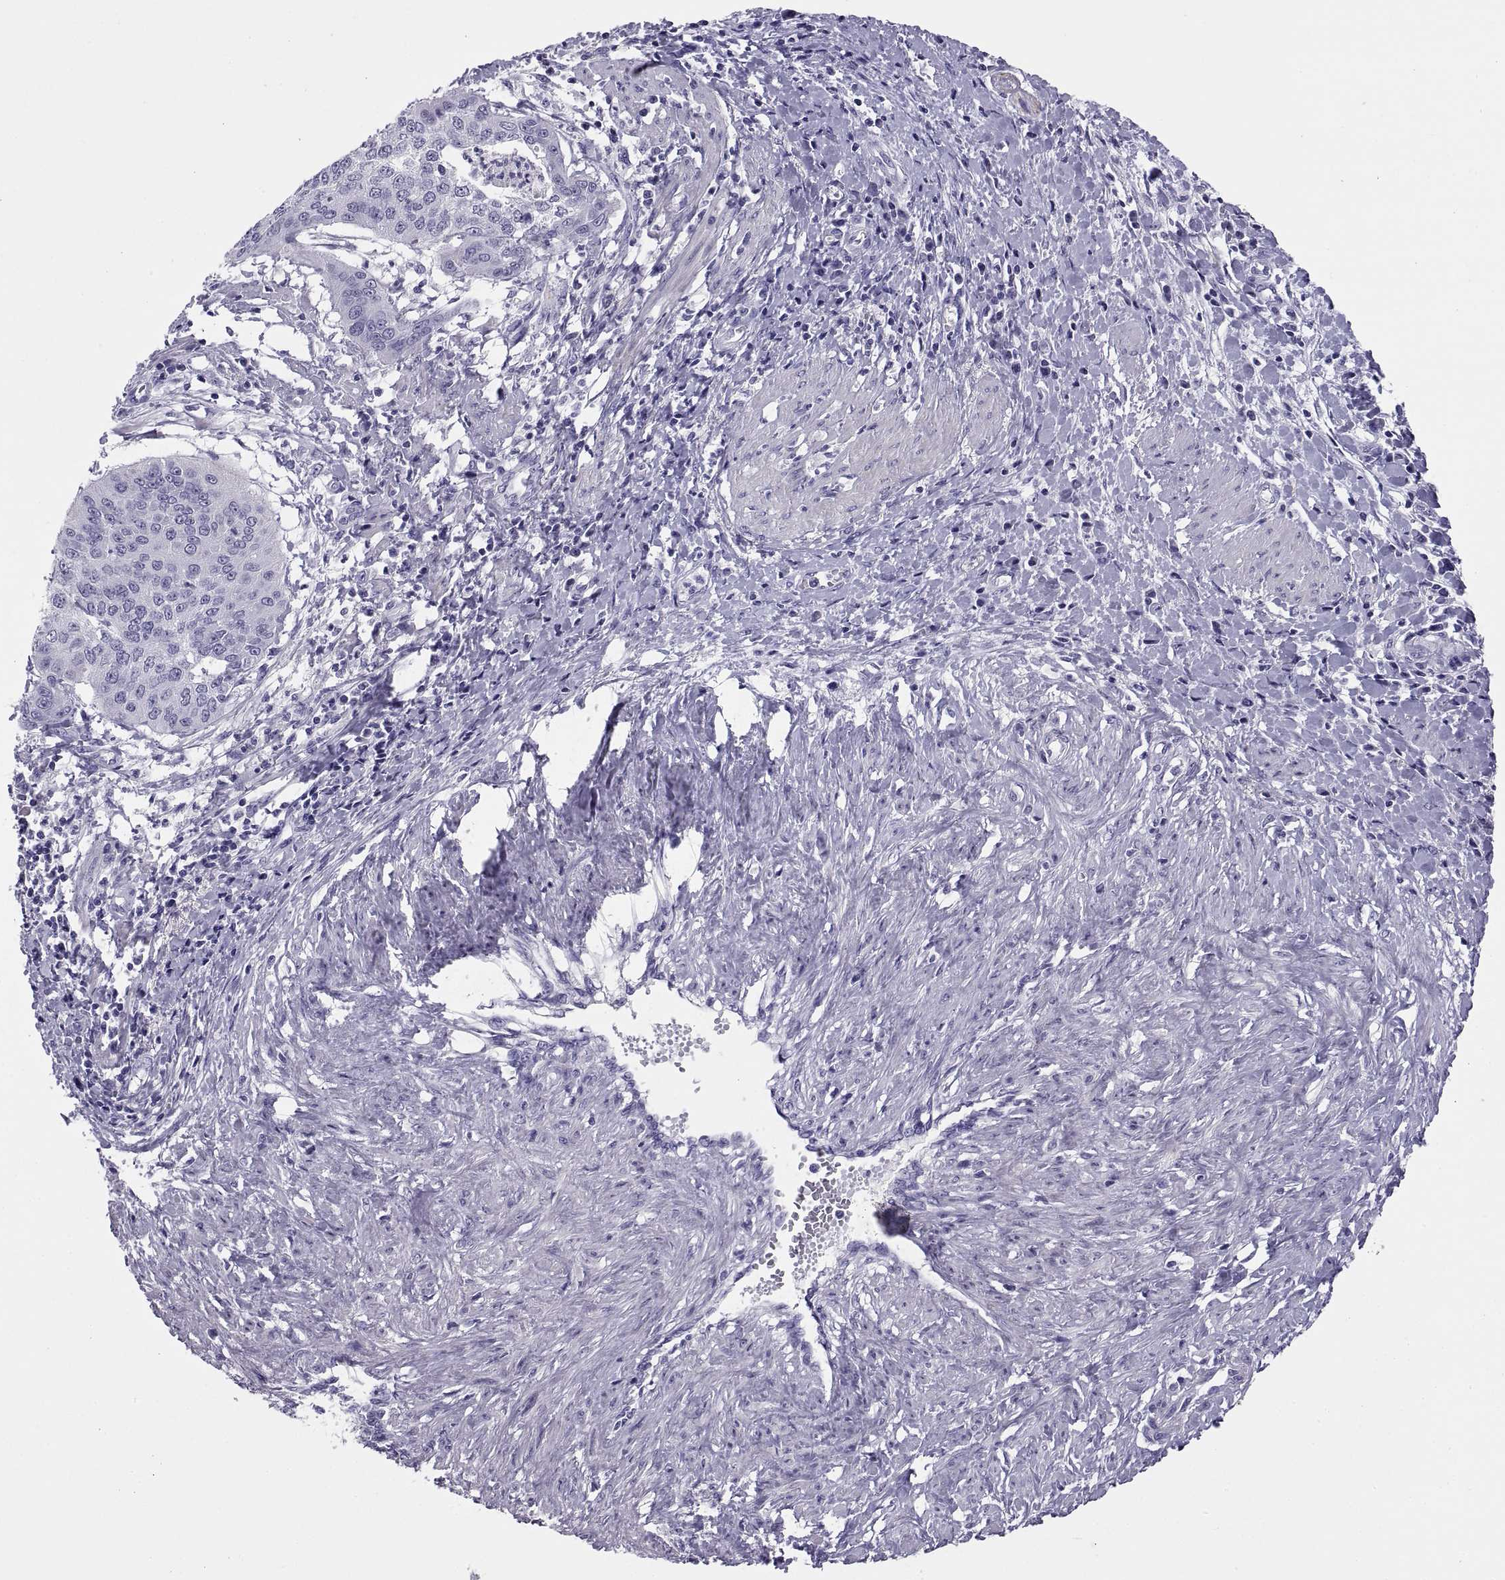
{"staining": {"intensity": "negative", "quantity": "none", "location": "none"}, "tissue": "cervical cancer", "cell_type": "Tumor cells", "image_type": "cancer", "snomed": [{"axis": "morphology", "description": "Squamous cell carcinoma, NOS"}, {"axis": "topography", "description": "Cervix"}], "caption": "IHC of cervical cancer reveals no positivity in tumor cells.", "gene": "RGS20", "patient": {"sex": "female", "age": 39}}